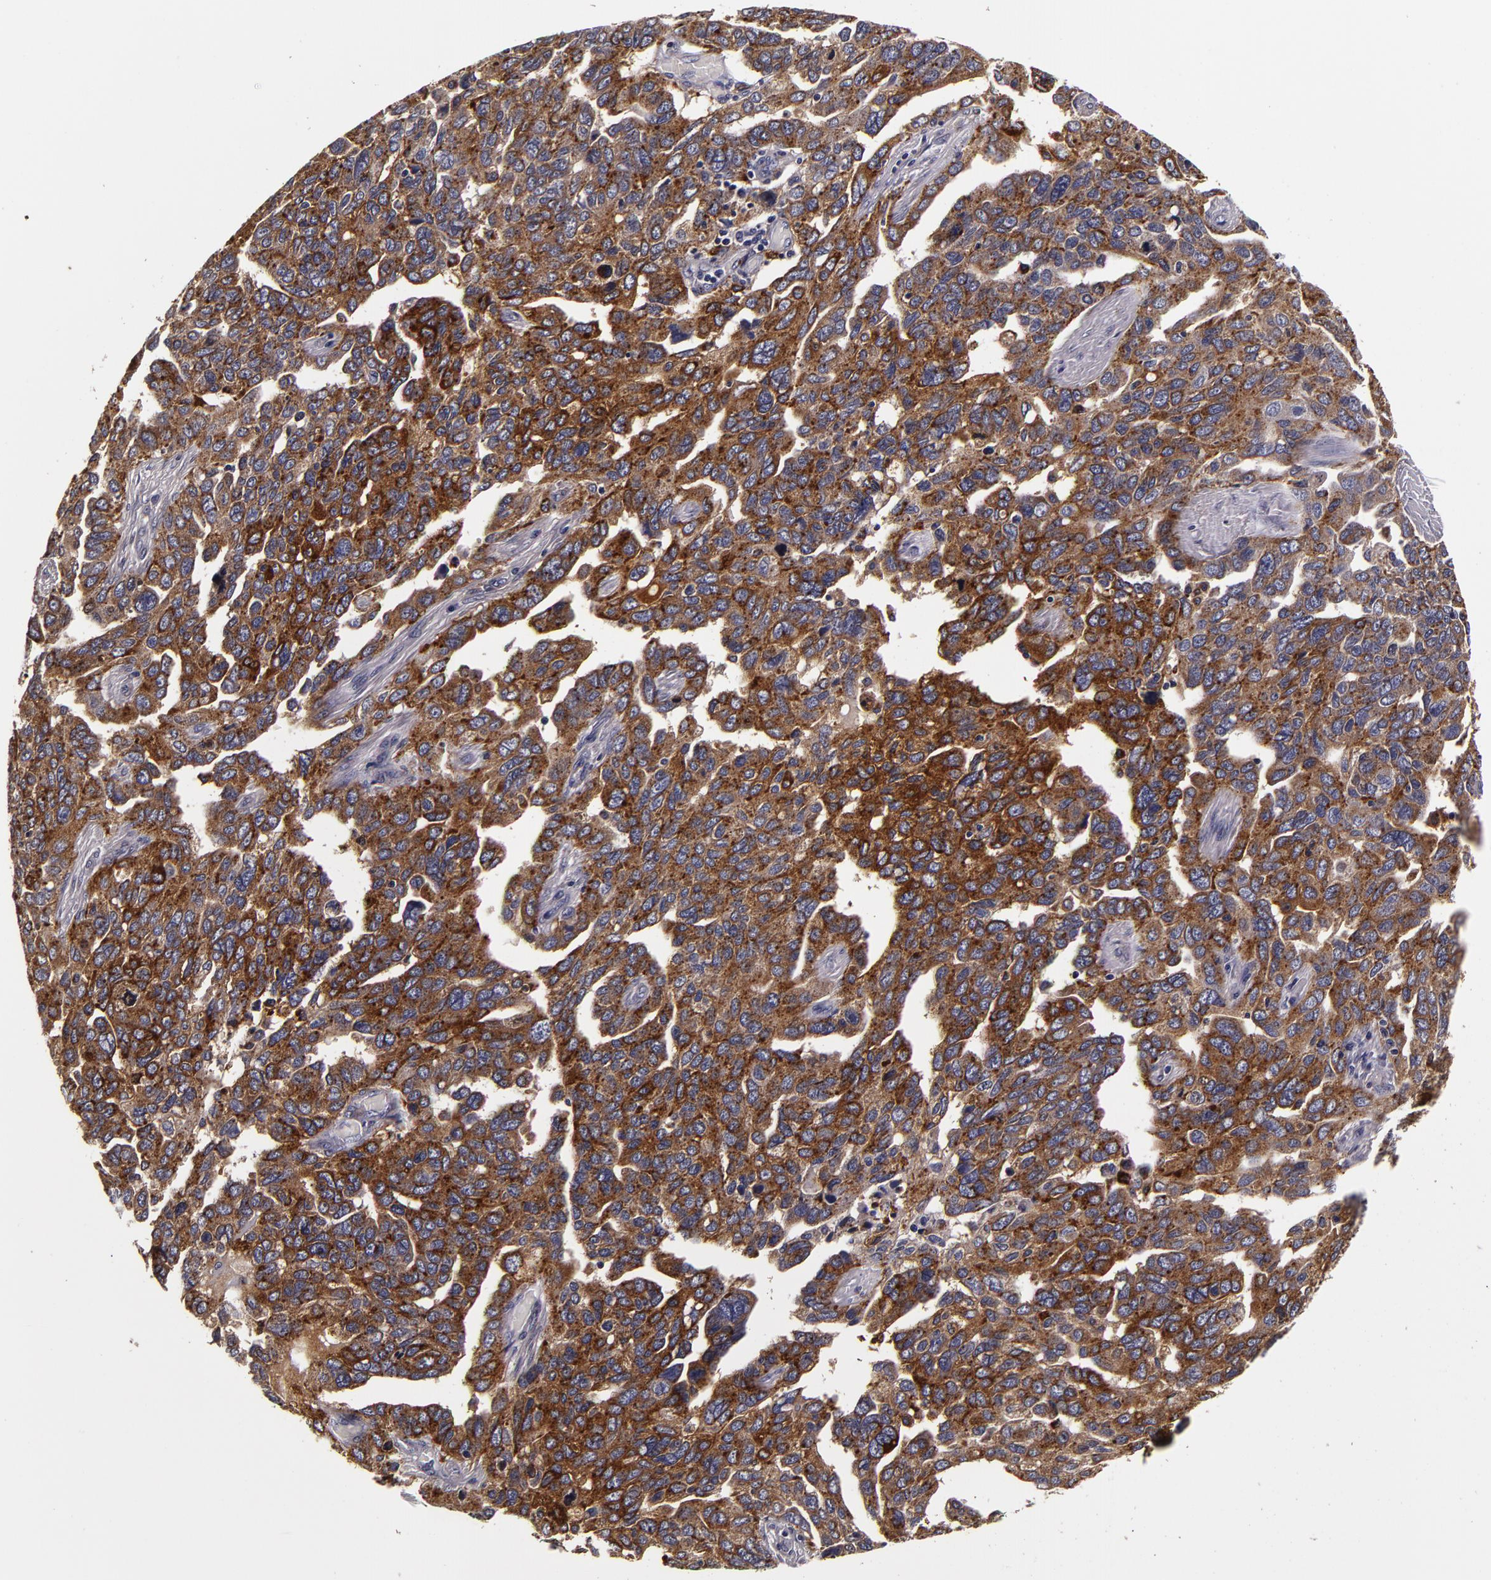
{"staining": {"intensity": "moderate", "quantity": ">75%", "location": "cytoplasmic/membranous"}, "tissue": "ovarian cancer", "cell_type": "Tumor cells", "image_type": "cancer", "snomed": [{"axis": "morphology", "description": "Cystadenocarcinoma, serous, NOS"}, {"axis": "topography", "description": "Ovary"}], "caption": "Brown immunohistochemical staining in serous cystadenocarcinoma (ovarian) reveals moderate cytoplasmic/membranous expression in approximately >75% of tumor cells.", "gene": "LGALS3BP", "patient": {"sex": "female", "age": 64}}